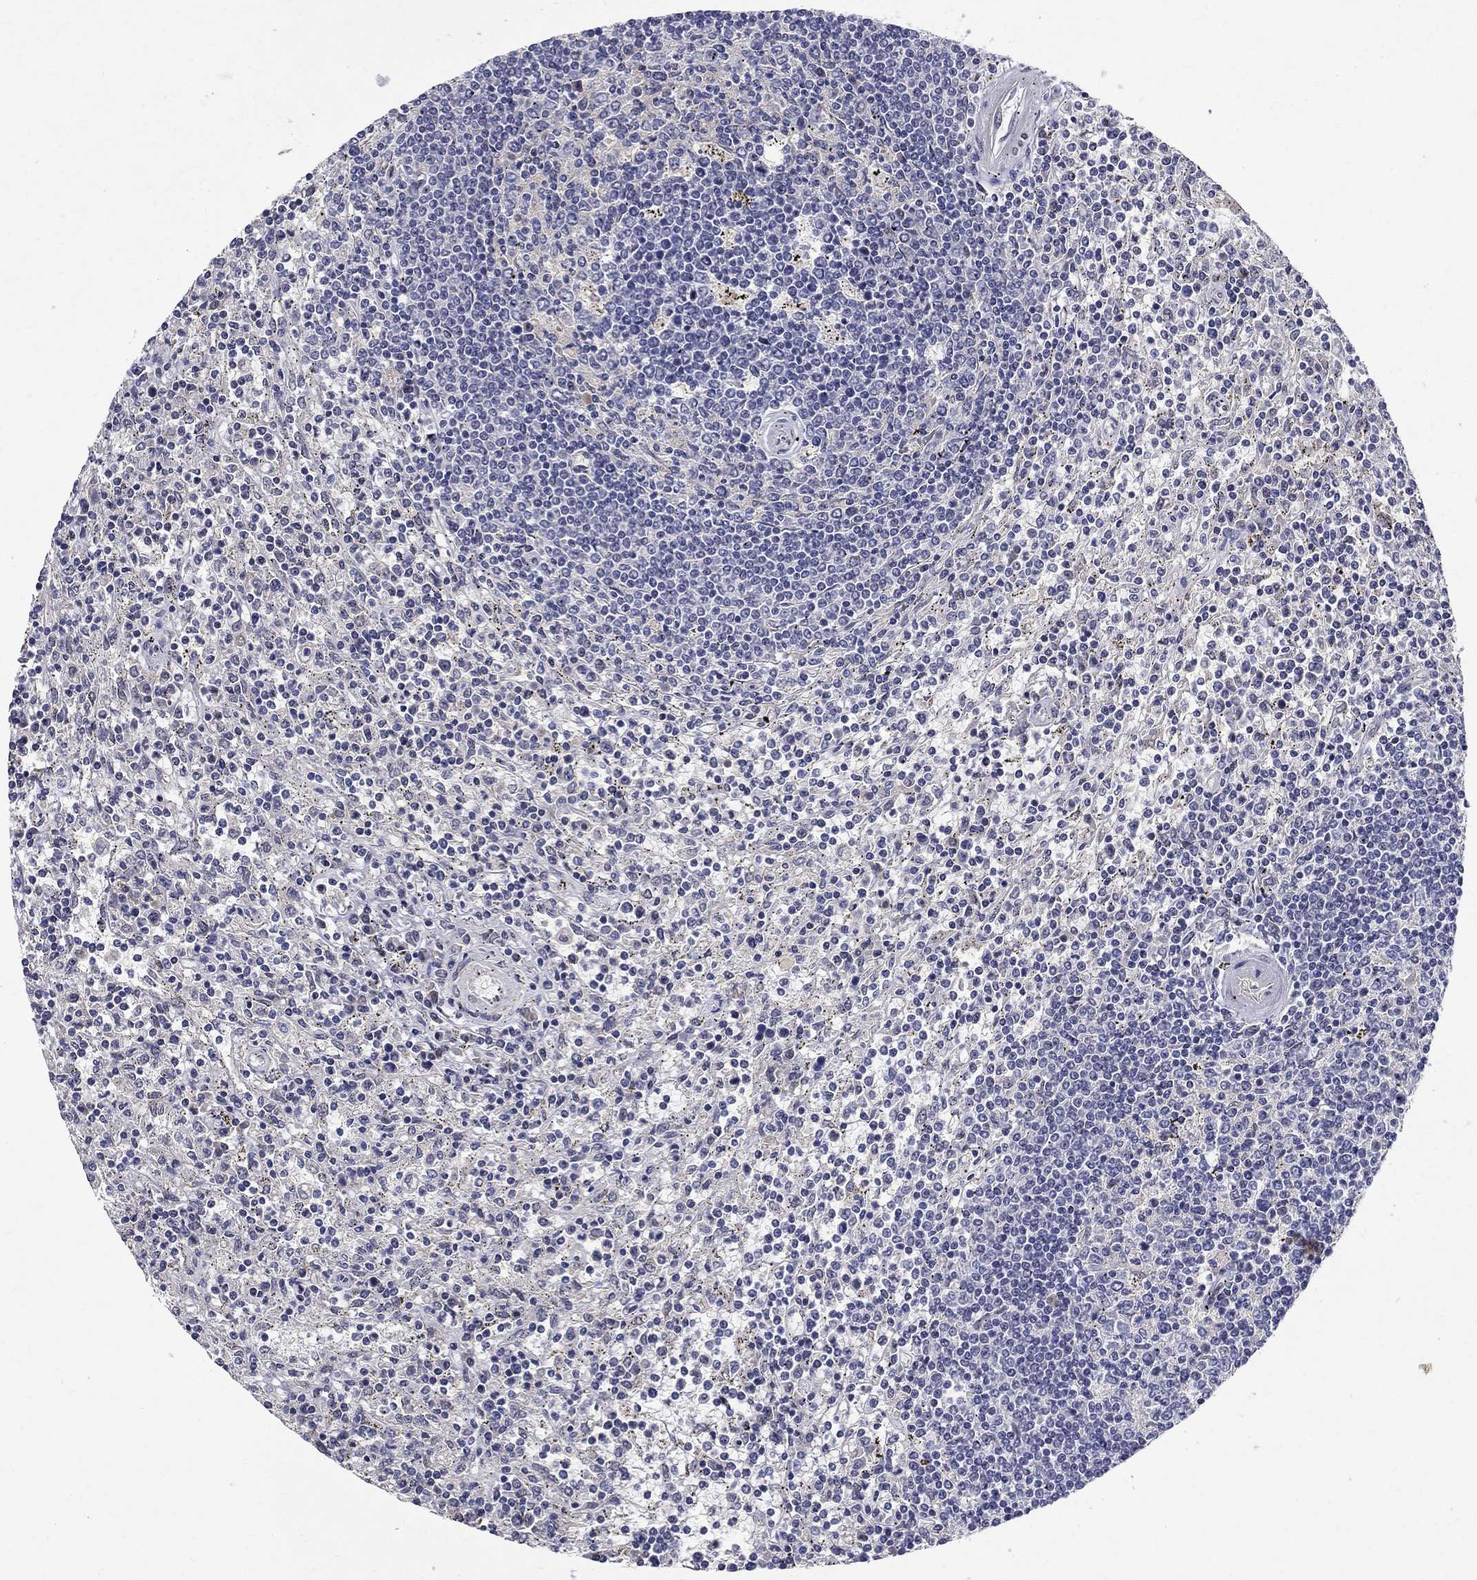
{"staining": {"intensity": "negative", "quantity": "none", "location": "none"}, "tissue": "lymphoma", "cell_type": "Tumor cells", "image_type": "cancer", "snomed": [{"axis": "morphology", "description": "Malignant lymphoma, non-Hodgkin's type, Low grade"}, {"axis": "topography", "description": "Spleen"}], "caption": "DAB immunohistochemical staining of low-grade malignant lymphoma, non-Hodgkin's type displays no significant positivity in tumor cells.", "gene": "RBFOX1", "patient": {"sex": "male", "age": 62}}